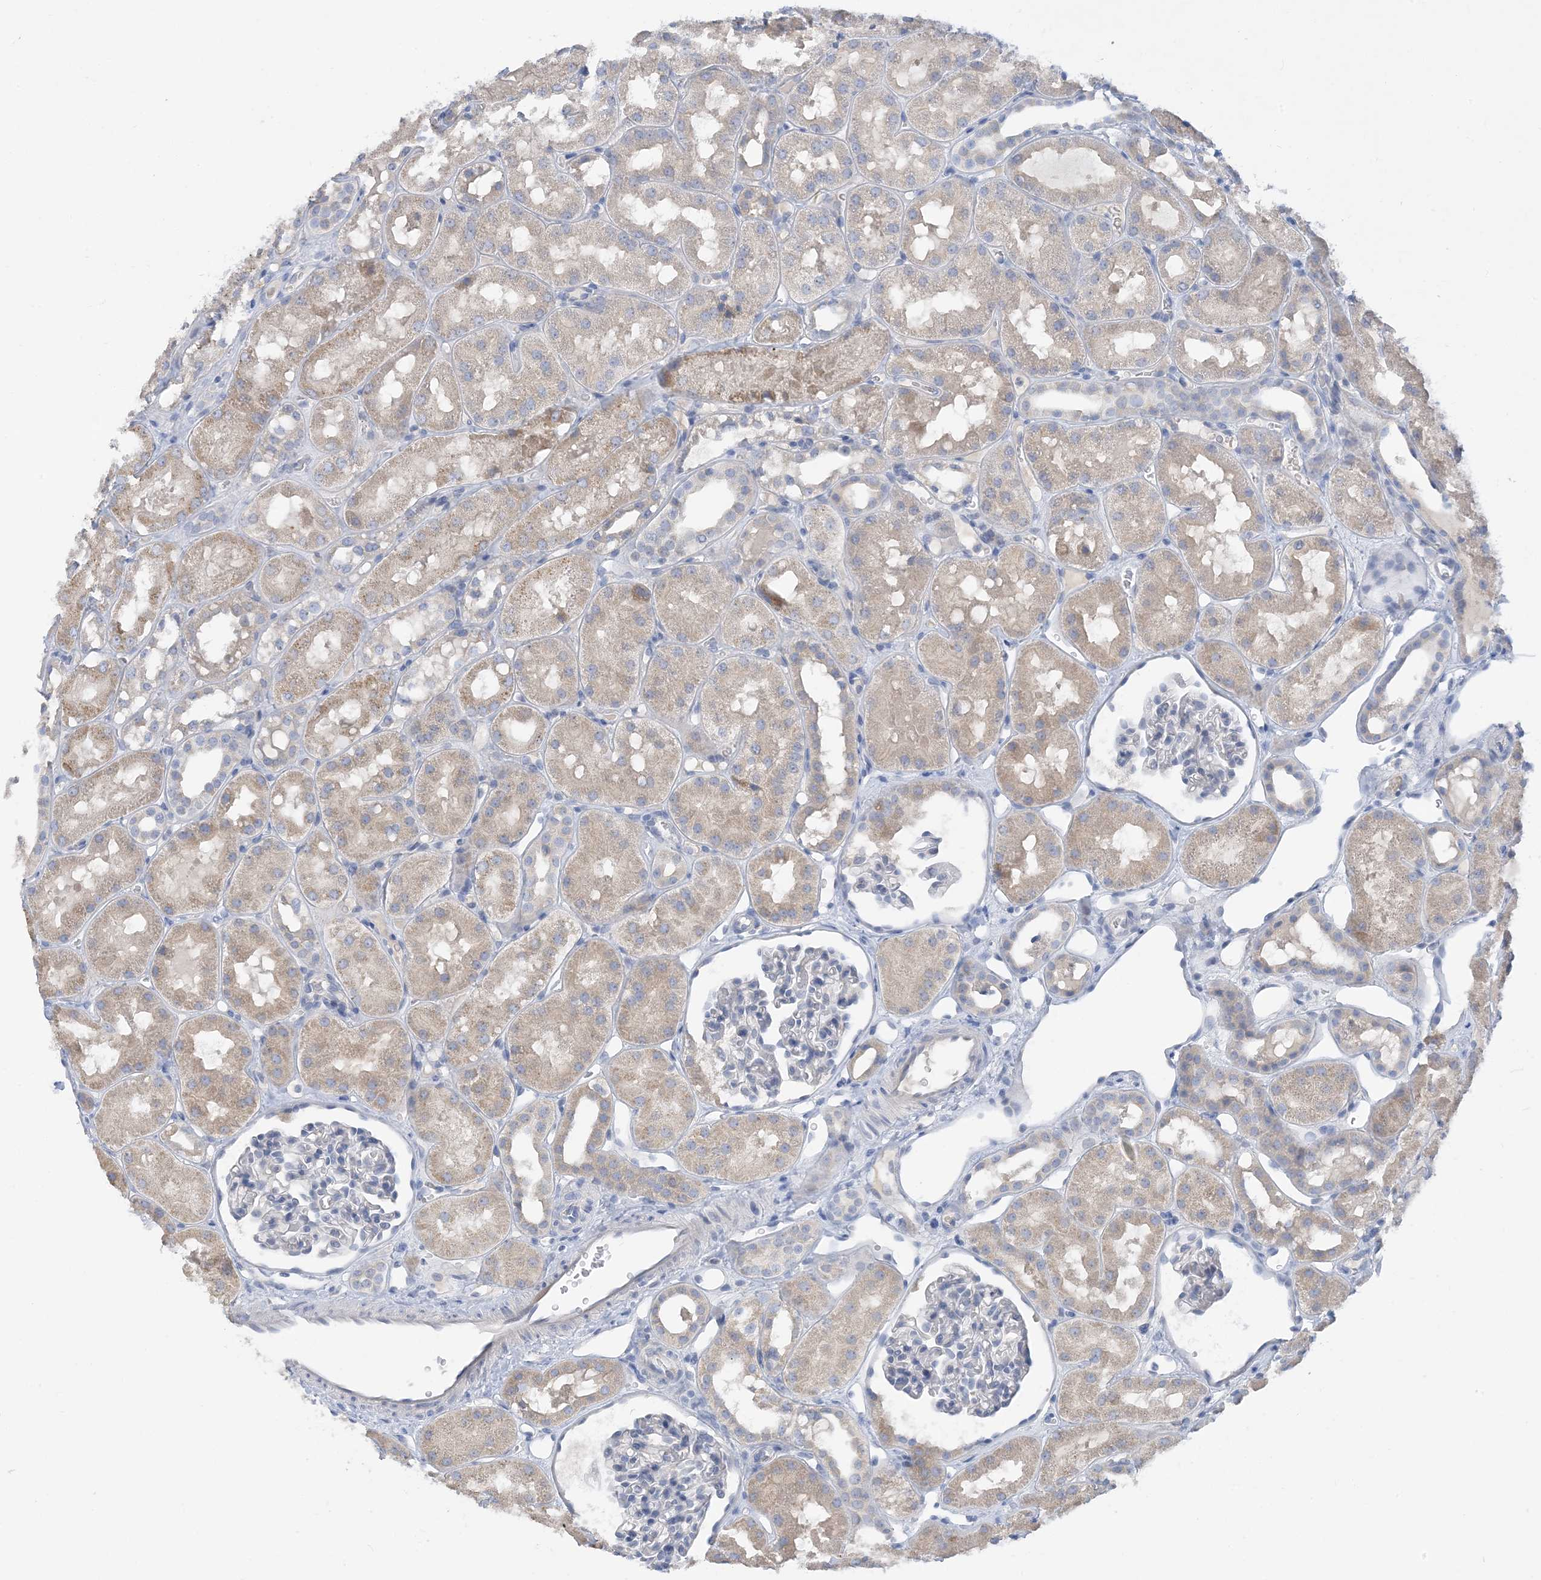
{"staining": {"intensity": "negative", "quantity": "none", "location": "none"}, "tissue": "kidney", "cell_type": "Cells in glomeruli", "image_type": "normal", "snomed": [{"axis": "morphology", "description": "Normal tissue, NOS"}, {"axis": "topography", "description": "Kidney"}], "caption": "DAB (3,3'-diaminobenzidine) immunohistochemical staining of unremarkable kidney shows no significant expression in cells in glomeruli.", "gene": "ZCCHC12", "patient": {"sex": "male", "age": 16}}